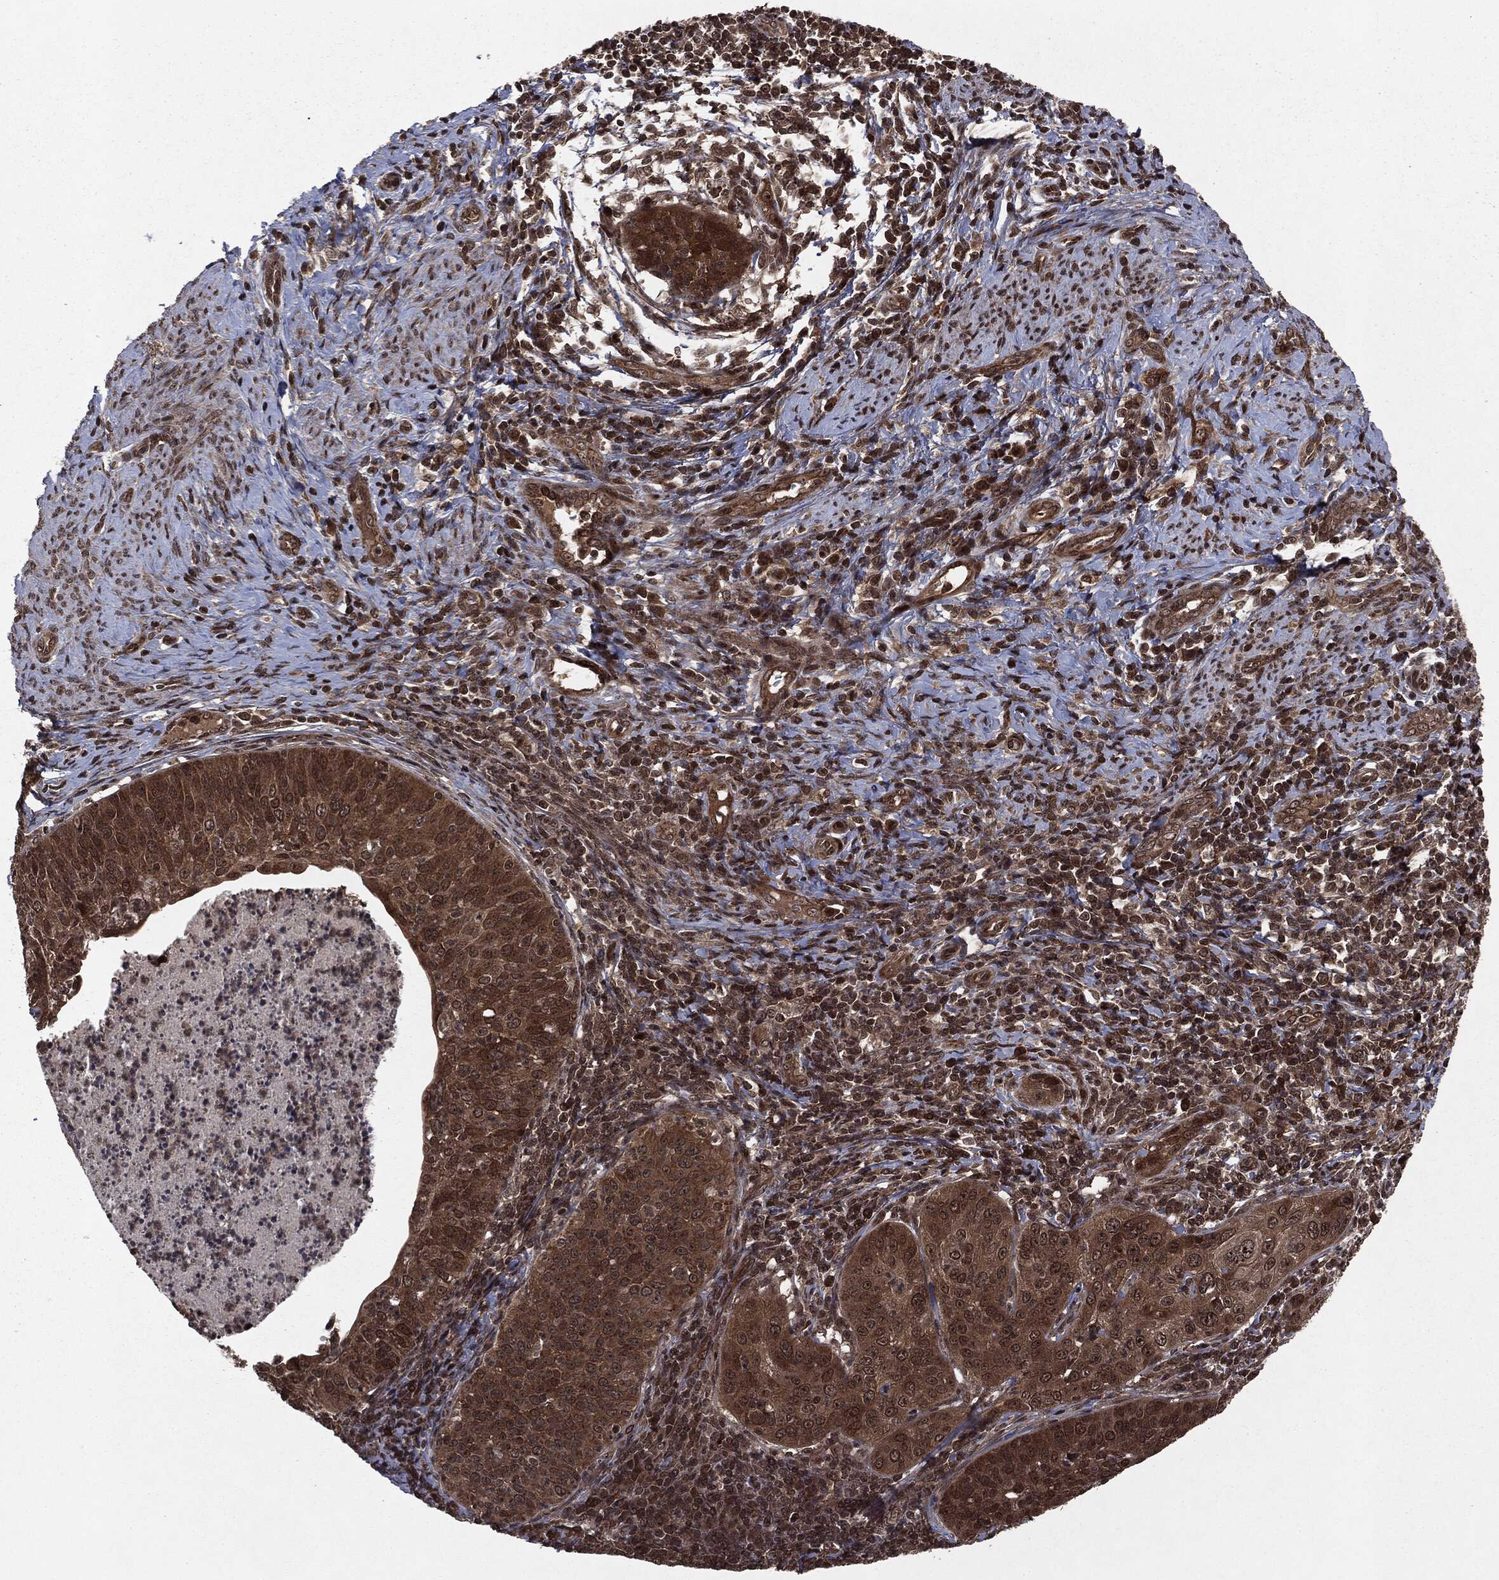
{"staining": {"intensity": "strong", "quantity": "25%-75%", "location": "cytoplasmic/membranous"}, "tissue": "cervical cancer", "cell_type": "Tumor cells", "image_type": "cancer", "snomed": [{"axis": "morphology", "description": "Squamous cell carcinoma, NOS"}, {"axis": "topography", "description": "Cervix"}], "caption": "Brown immunohistochemical staining in human cervical cancer exhibits strong cytoplasmic/membranous expression in about 25%-75% of tumor cells. (brown staining indicates protein expression, while blue staining denotes nuclei).", "gene": "STAU2", "patient": {"sex": "female", "age": 30}}